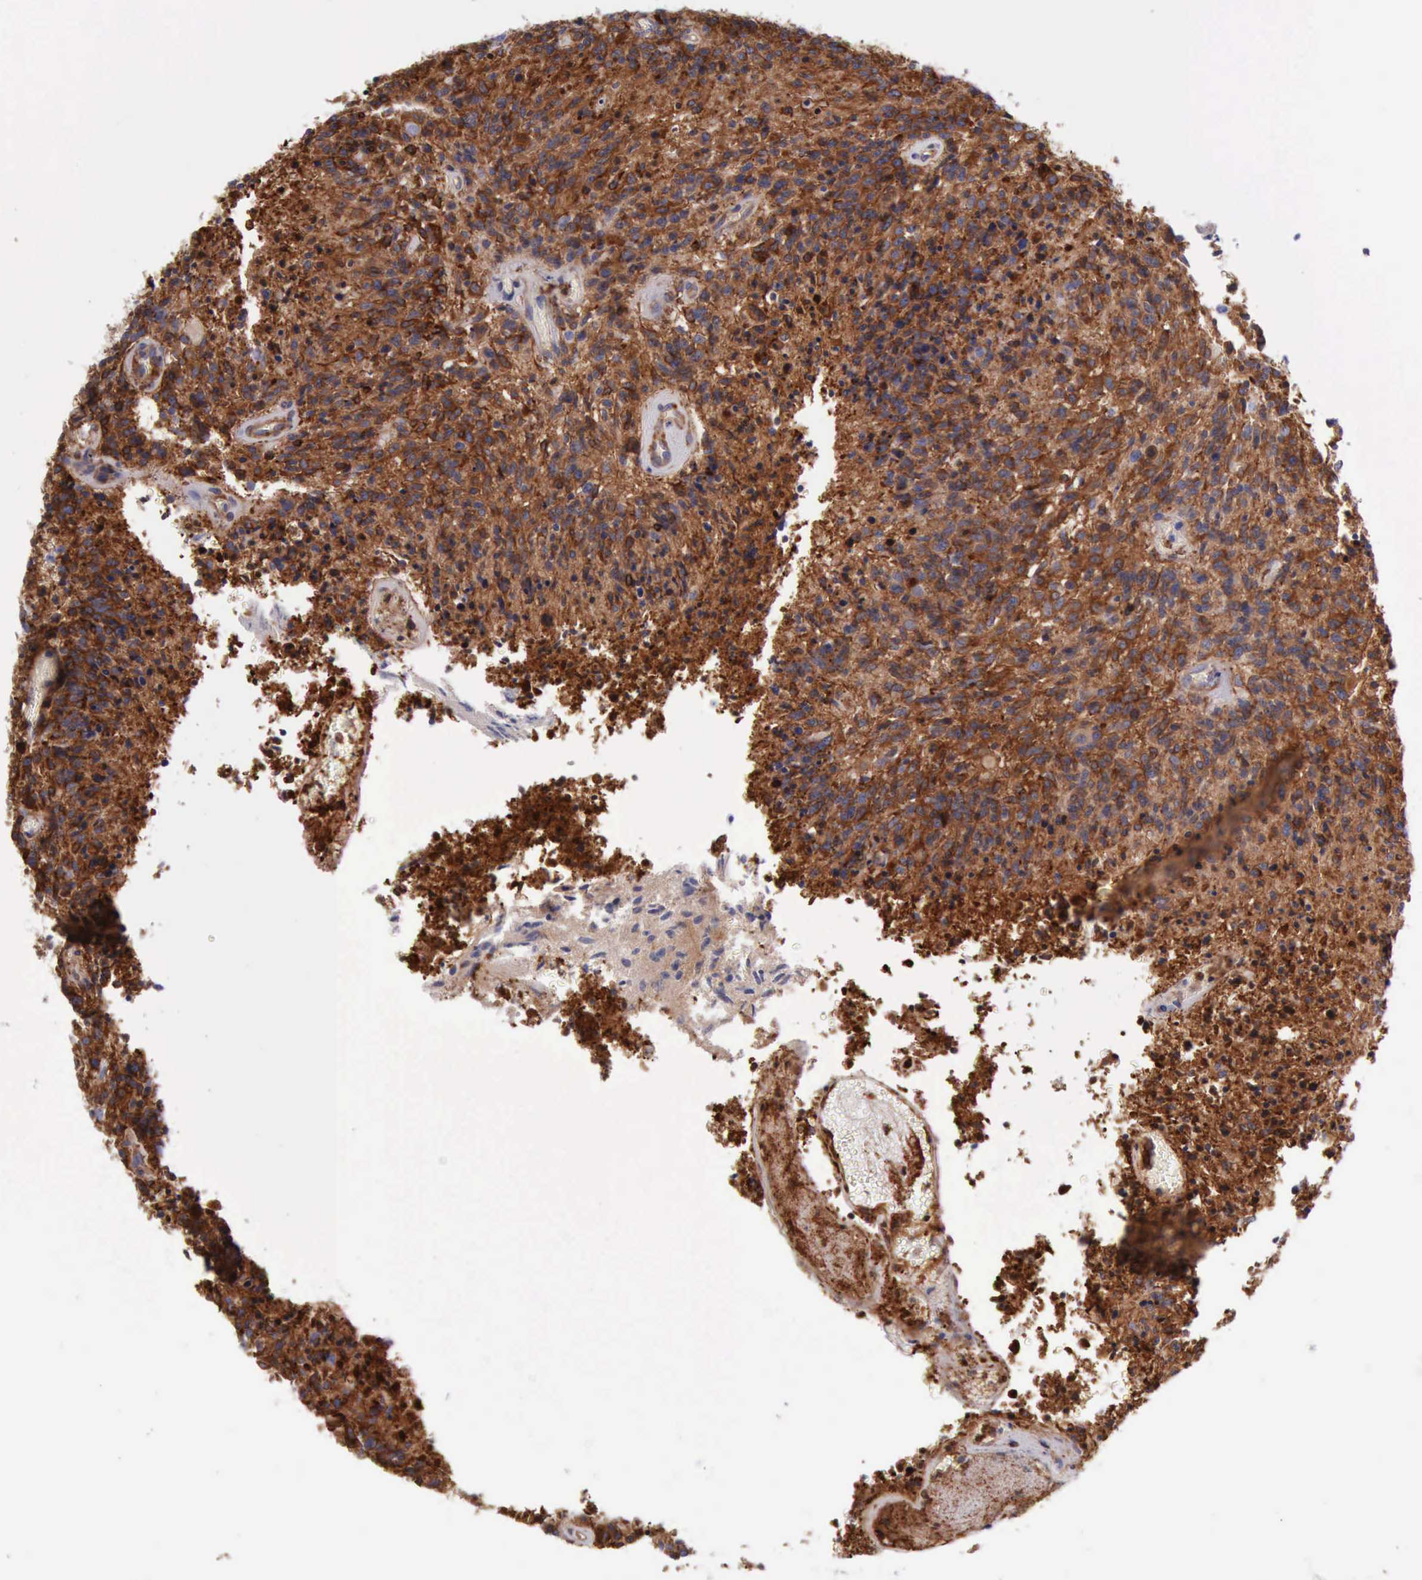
{"staining": {"intensity": "strong", "quantity": ">75%", "location": "cytoplasmic/membranous"}, "tissue": "glioma", "cell_type": "Tumor cells", "image_type": "cancer", "snomed": [{"axis": "morphology", "description": "Glioma, malignant, High grade"}, {"axis": "topography", "description": "Brain"}], "caption": "Malignant glioma (high-grade) stained for a protein exhibits strong cytoplasmic/membranous positivity in tumor cells.", "gene": "FLNA", "patient": {"sex": "male", "age": 36}}